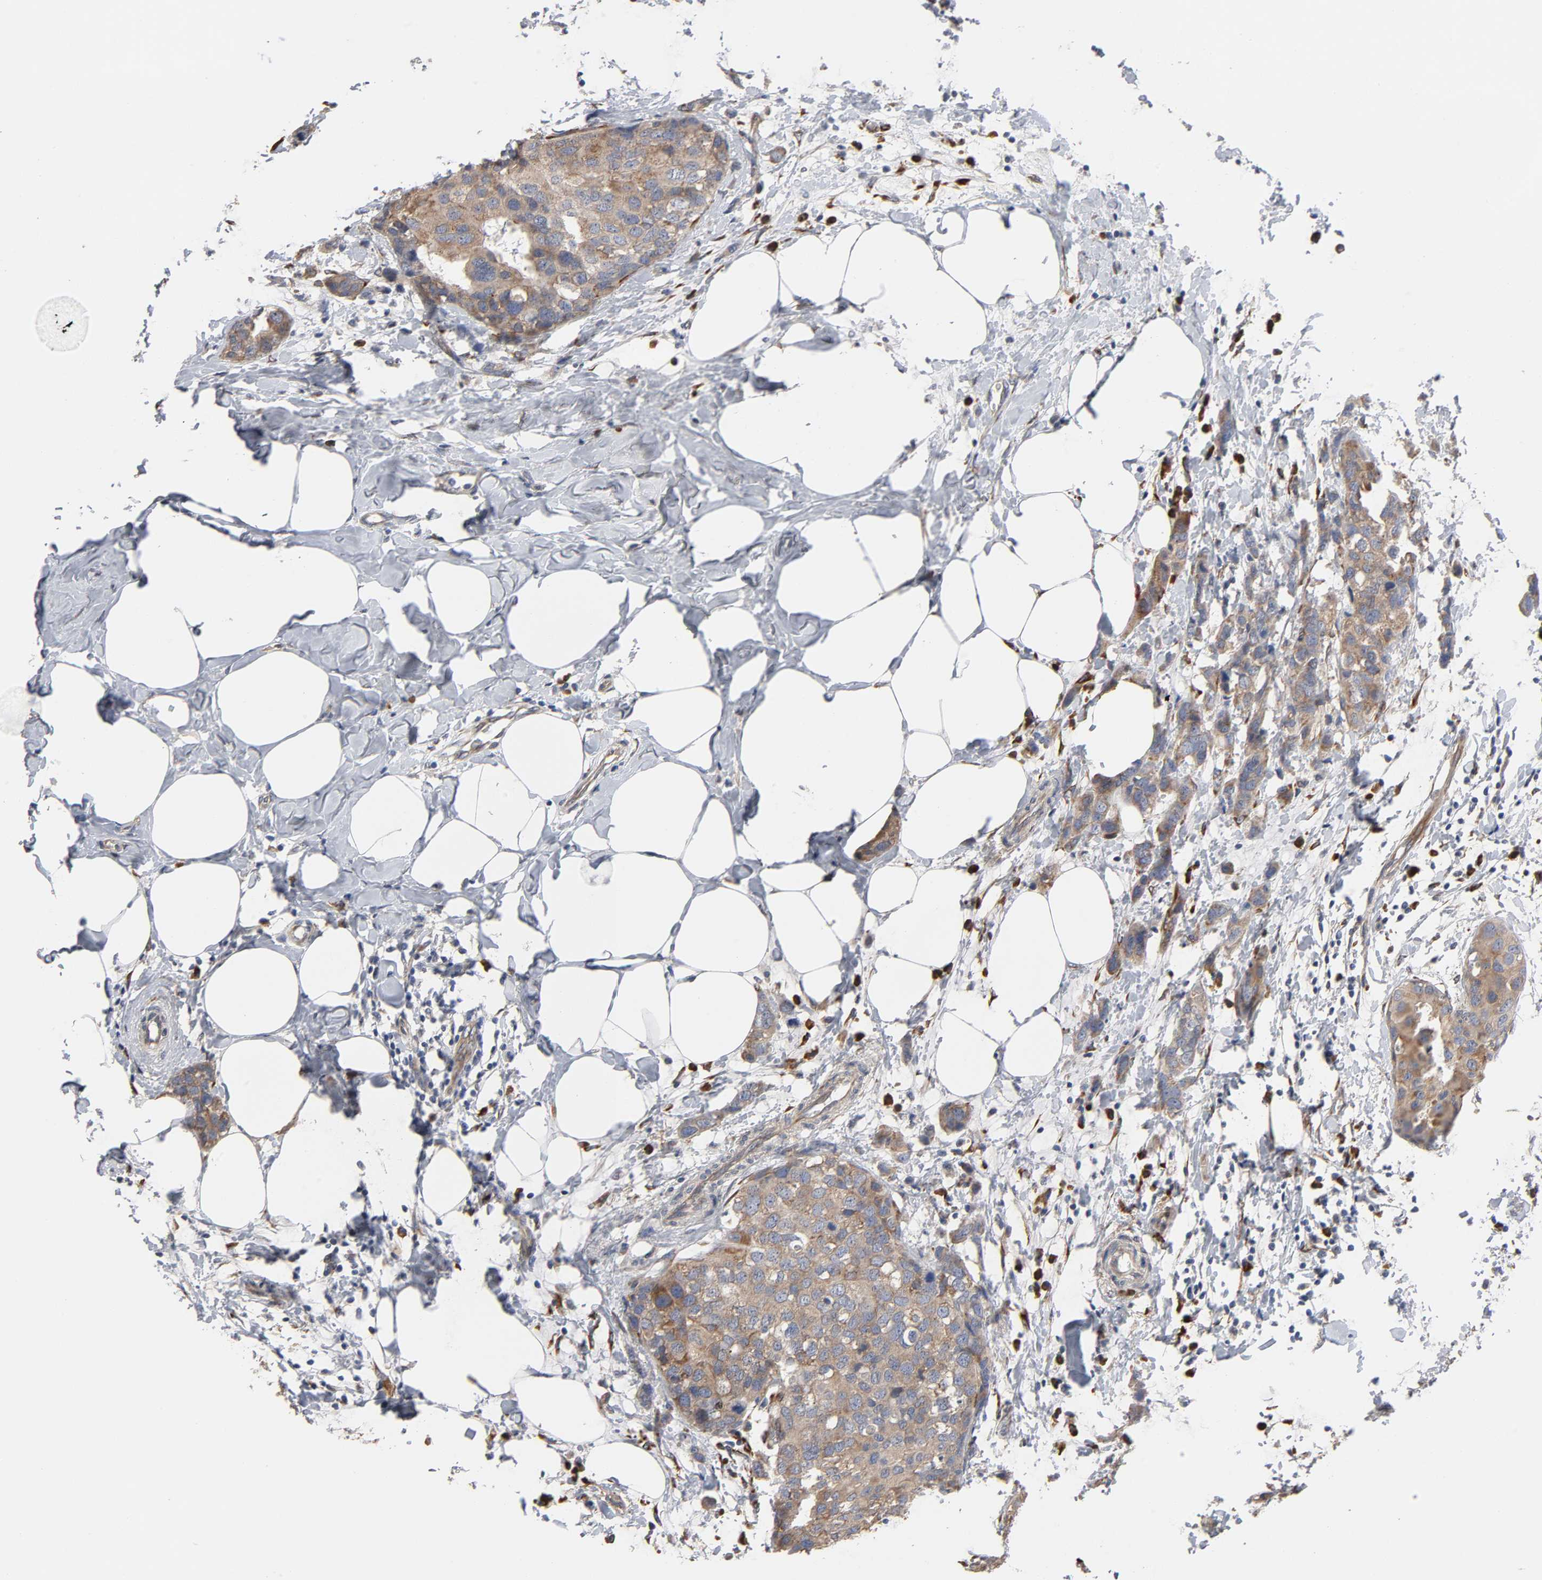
{"staining": {"intensity": "weak", "quantity": ">75%", "location": "cytoplasmic/membranous"}, "tissue": "breast cancer", "cell_type": "Tumor cells", "image_type": "cancer", "snomed": [{"axis": "morphology", "description": "Normal tissue, NOS"}, {"axis": "morphology", "description": "Duct carcinoma"}, {"axis": "topography", "description": "Breast"}], "caption": "Invasive ductal carcinoma (breast) stained for a protein (brown) exhibits weak cytoplasmic/membranous positive staining in about >75% of tumor cells.", "gene": "HDLBP", "patient": {"sex": "female", "age": 50}}